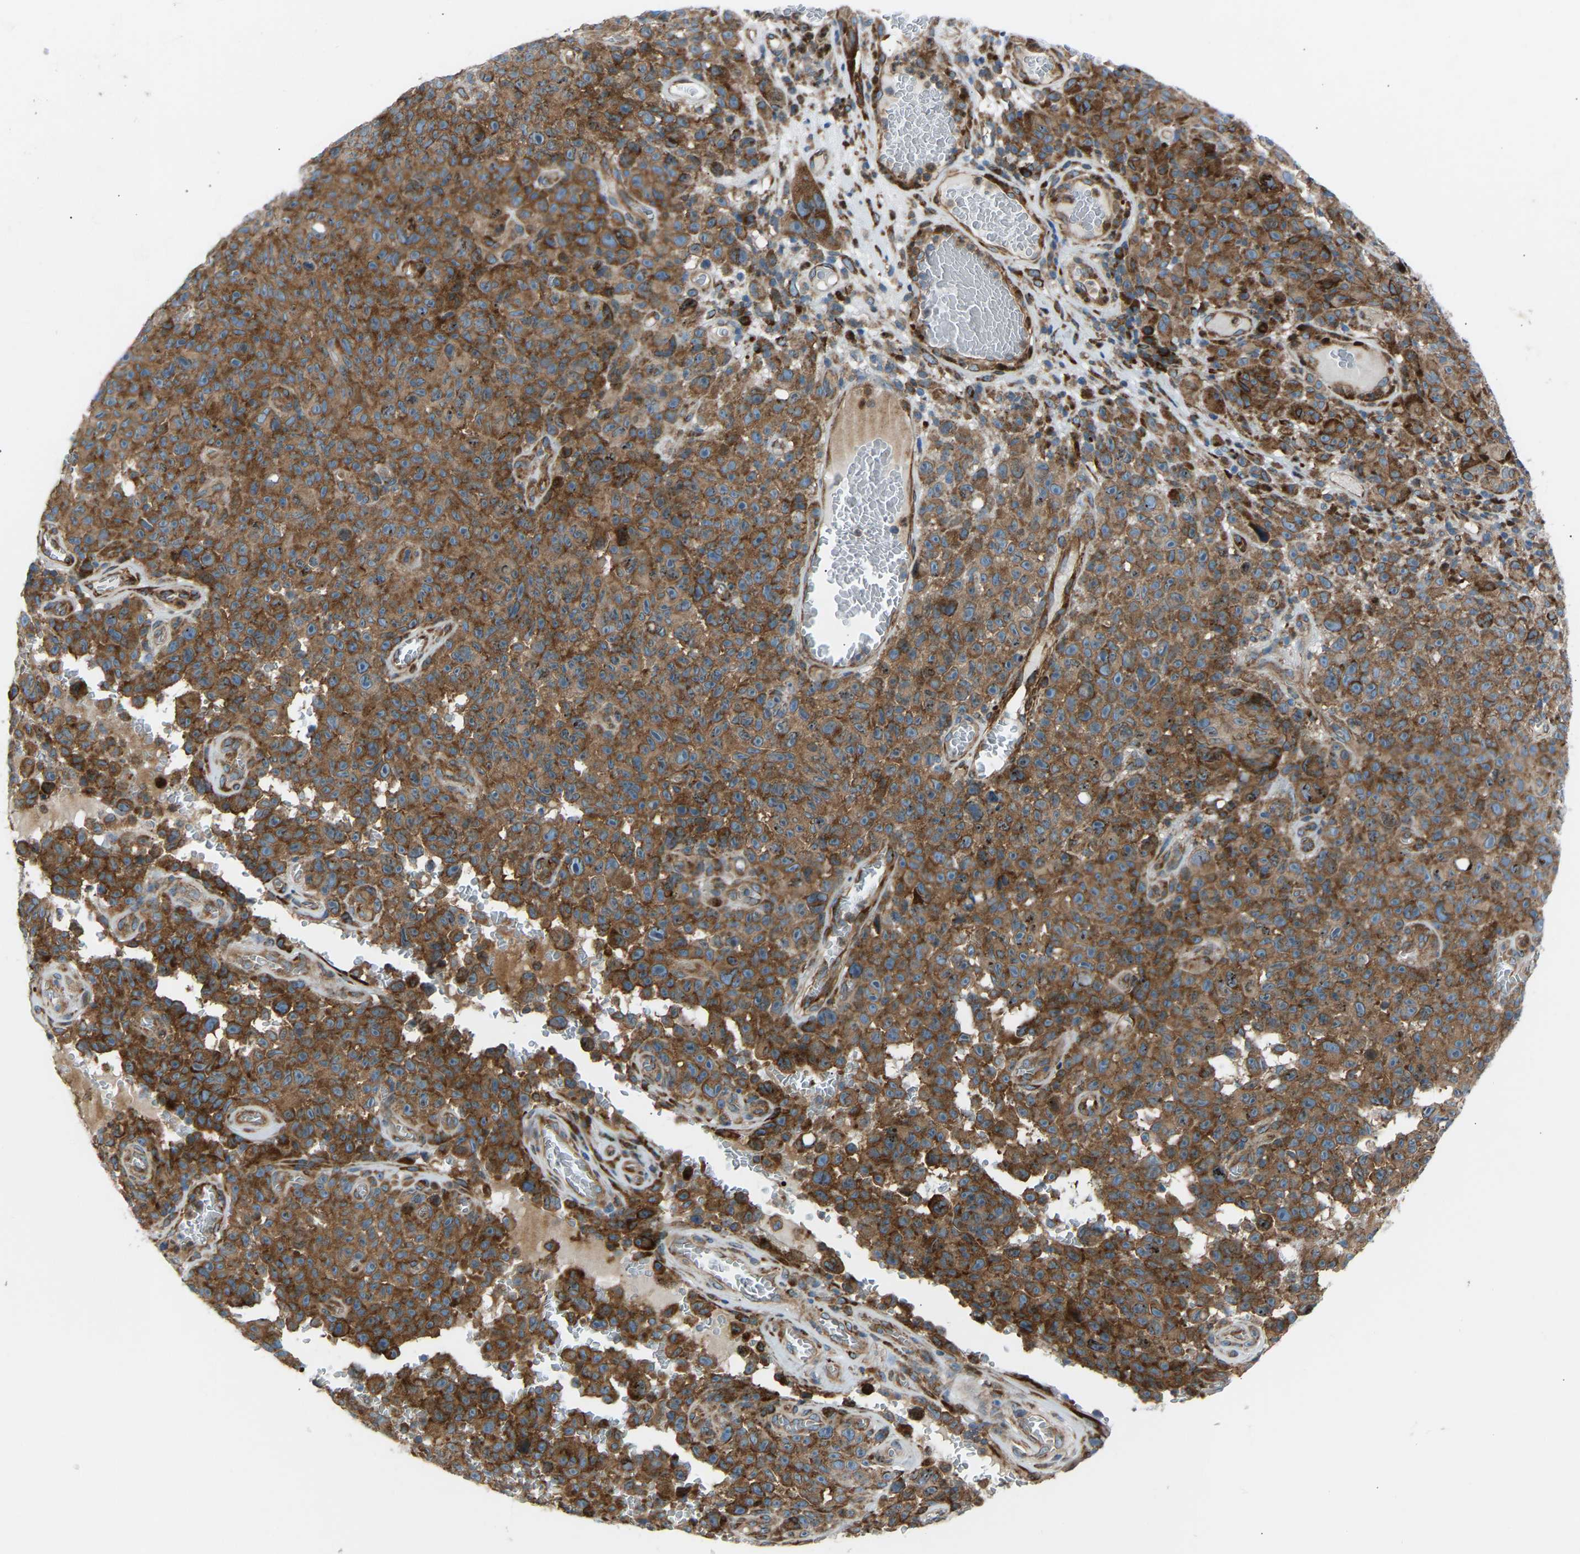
{"staining": {"intensity": "moderate", "quantity": ">75%", "location": "cytoplasmic/membranous"}, "tissue": "melanoma", "cell_type": "Tumor cells", "image_type": "cancer", "snomed": [{"axis": "morphology", "description": "Malignant melanoma, NOS"}, {"axis": "topography", "description": "Skin"}], "caption": "Immunohistochemistry staining of malignant melanoma, which reveals medium levels of moderate cytoplasmic/membranous expression in about >75% of tumor cells indicating moderate cytoplasmic/membranous protein positivity. The staining was performed using DAB (brown) for protein detection and nuclei were counterstained in hematoxylin (blue).", "gene": "VPS41", "patient": {"sex": "female", "age": 82}}